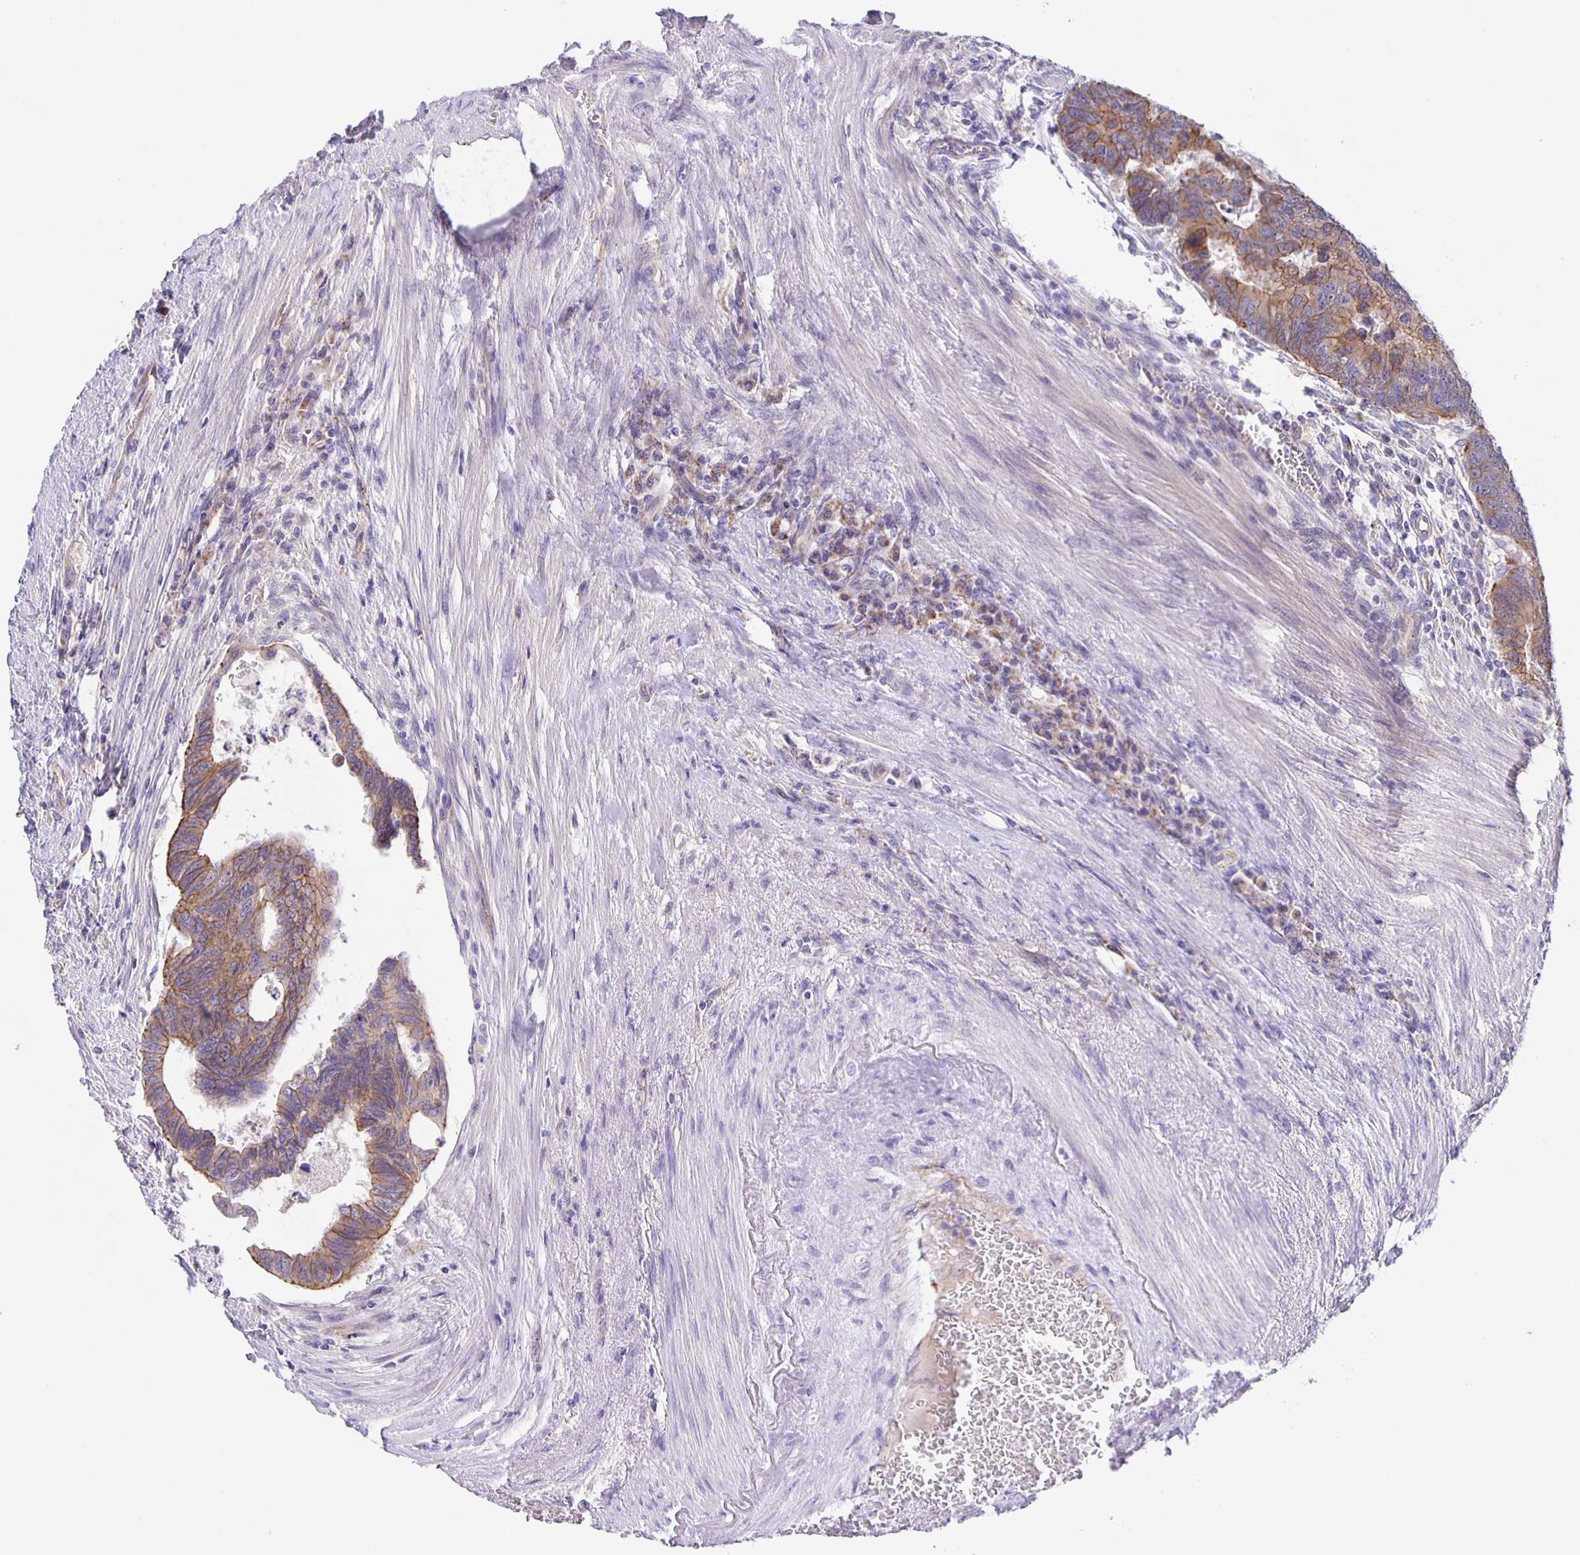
{"staining": {"intensity": "moderate", "quantity": ">75%", "location": "cytoplasmic/membranous"}, "tissue": "colorectal cancer", "cell_type": "Tumor cells", "image_type": "cancer", "snomed": [{"axis": "morphology", "description": "Adenocarcinoma, NOS"}, {"axis": "topography", "description": "Colon"}], "caption": "Colorectal adenocarcinoma was stained to show a protein in brown. There is medium levels of moderate cytoplasmic/membranous expression in about >75% of tumor cells.", "gene": "JMJD4", "patient": {"sex": "male", "age": 62}}